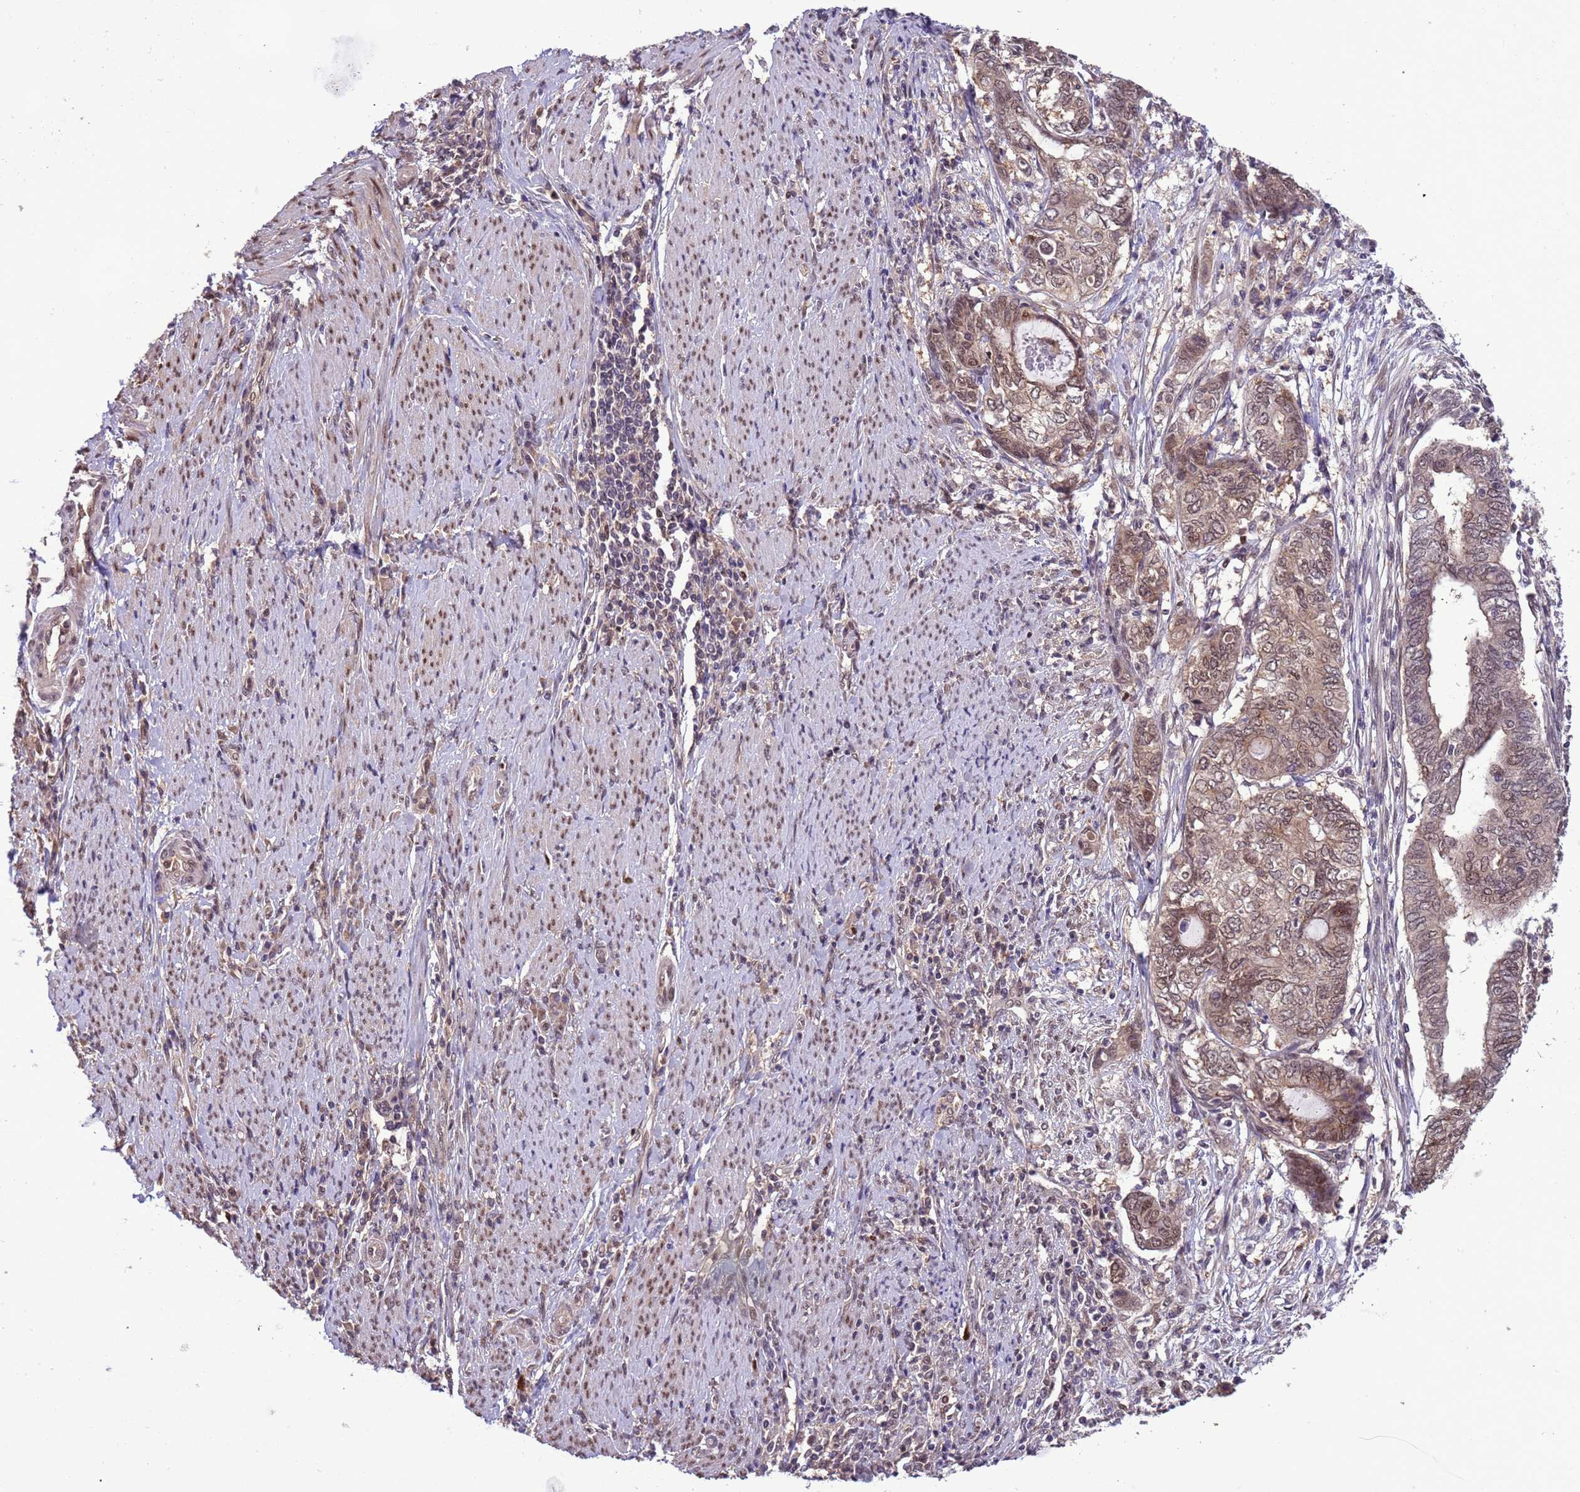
{"staining": {"intensity": "moderate", "quantity": "25%-75%", "location": "nuclear"}, "tissue": "endometrial cancer", "cell_type": "Tumor cells", "image_type": "cancer", "snomed": [{"axis": "morphology", "description": "Adenocarcinoma, NOS"}, {"axis": "topography", "description": "Uterus"}, {"axis": "topography", "description": "Endometrium"}], "caption": "This micrograph demonstrates IHC staining of endometrial adenocarcinoma, with medium moderate nuclear positivity in about 25%-75% of tumor cells.", "gene": "ZBTB5", "patient": {"sex": "female", "age": 70}}